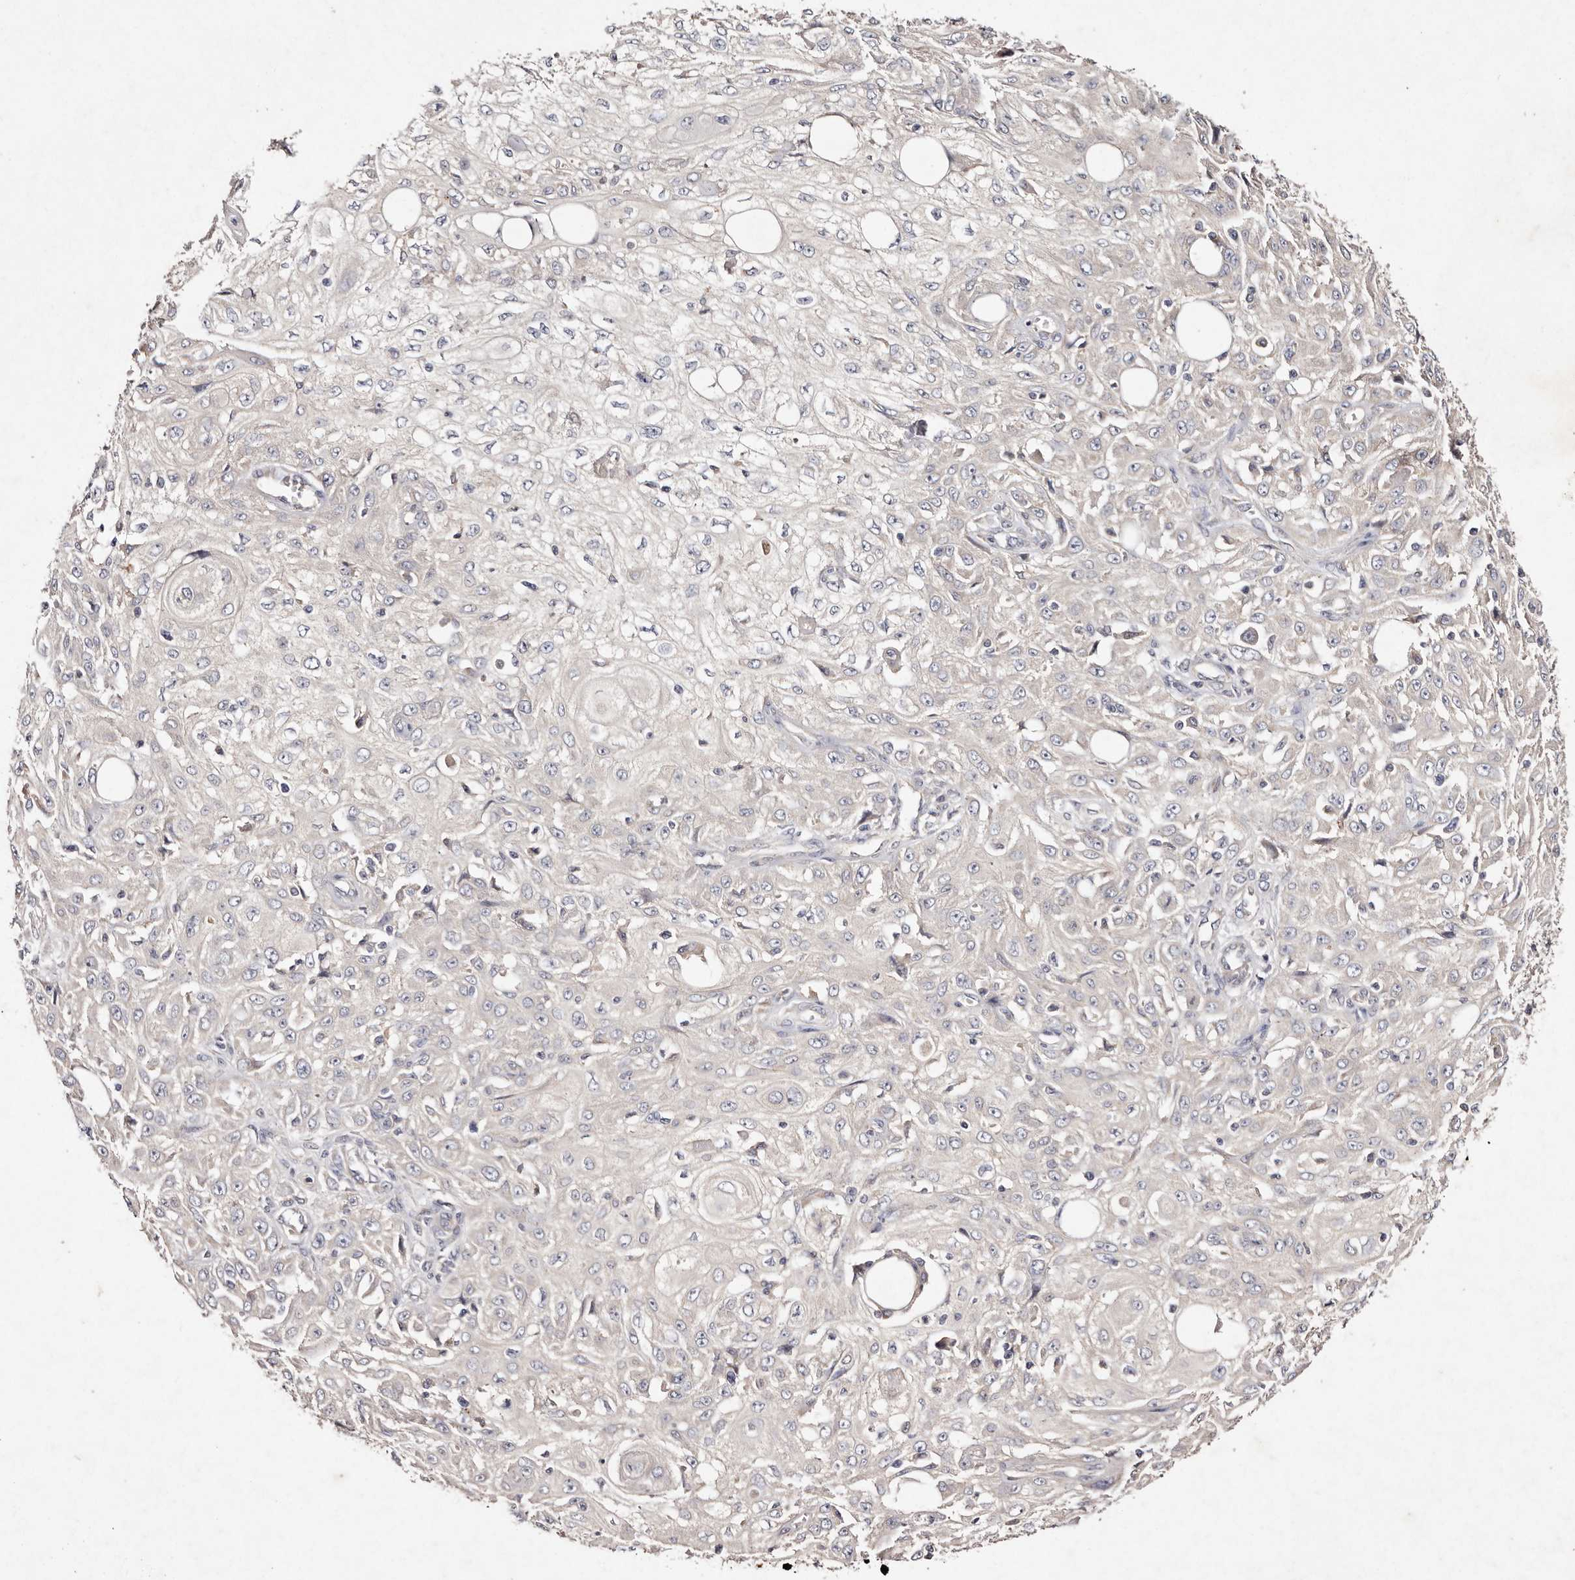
{"staining": {"intensity": "negative", "quantity": "none", "location": "none"}, "tissue": "skin cancer", "cell_type": "Tumor cells", "image_type": "cancer", "snomed": [{"axis": "morphology", "description": "Squamous cell carcinoma, NOS"}, {"axis": "morphology", "description": "Squamous cell carcinoma, metastatic, NOS"}, {"axis": "topography", "description": "Skin"}, {"axis": "topography", "description": "Lymph node"}], "caption": "Skin cancer (metastatic squamous cell carcinoma) was stained to show a protein in brown. There is no significant positivity in tumor cells.", "gene": "TSC2", "patient": {"sex": "male", "age": 75}}